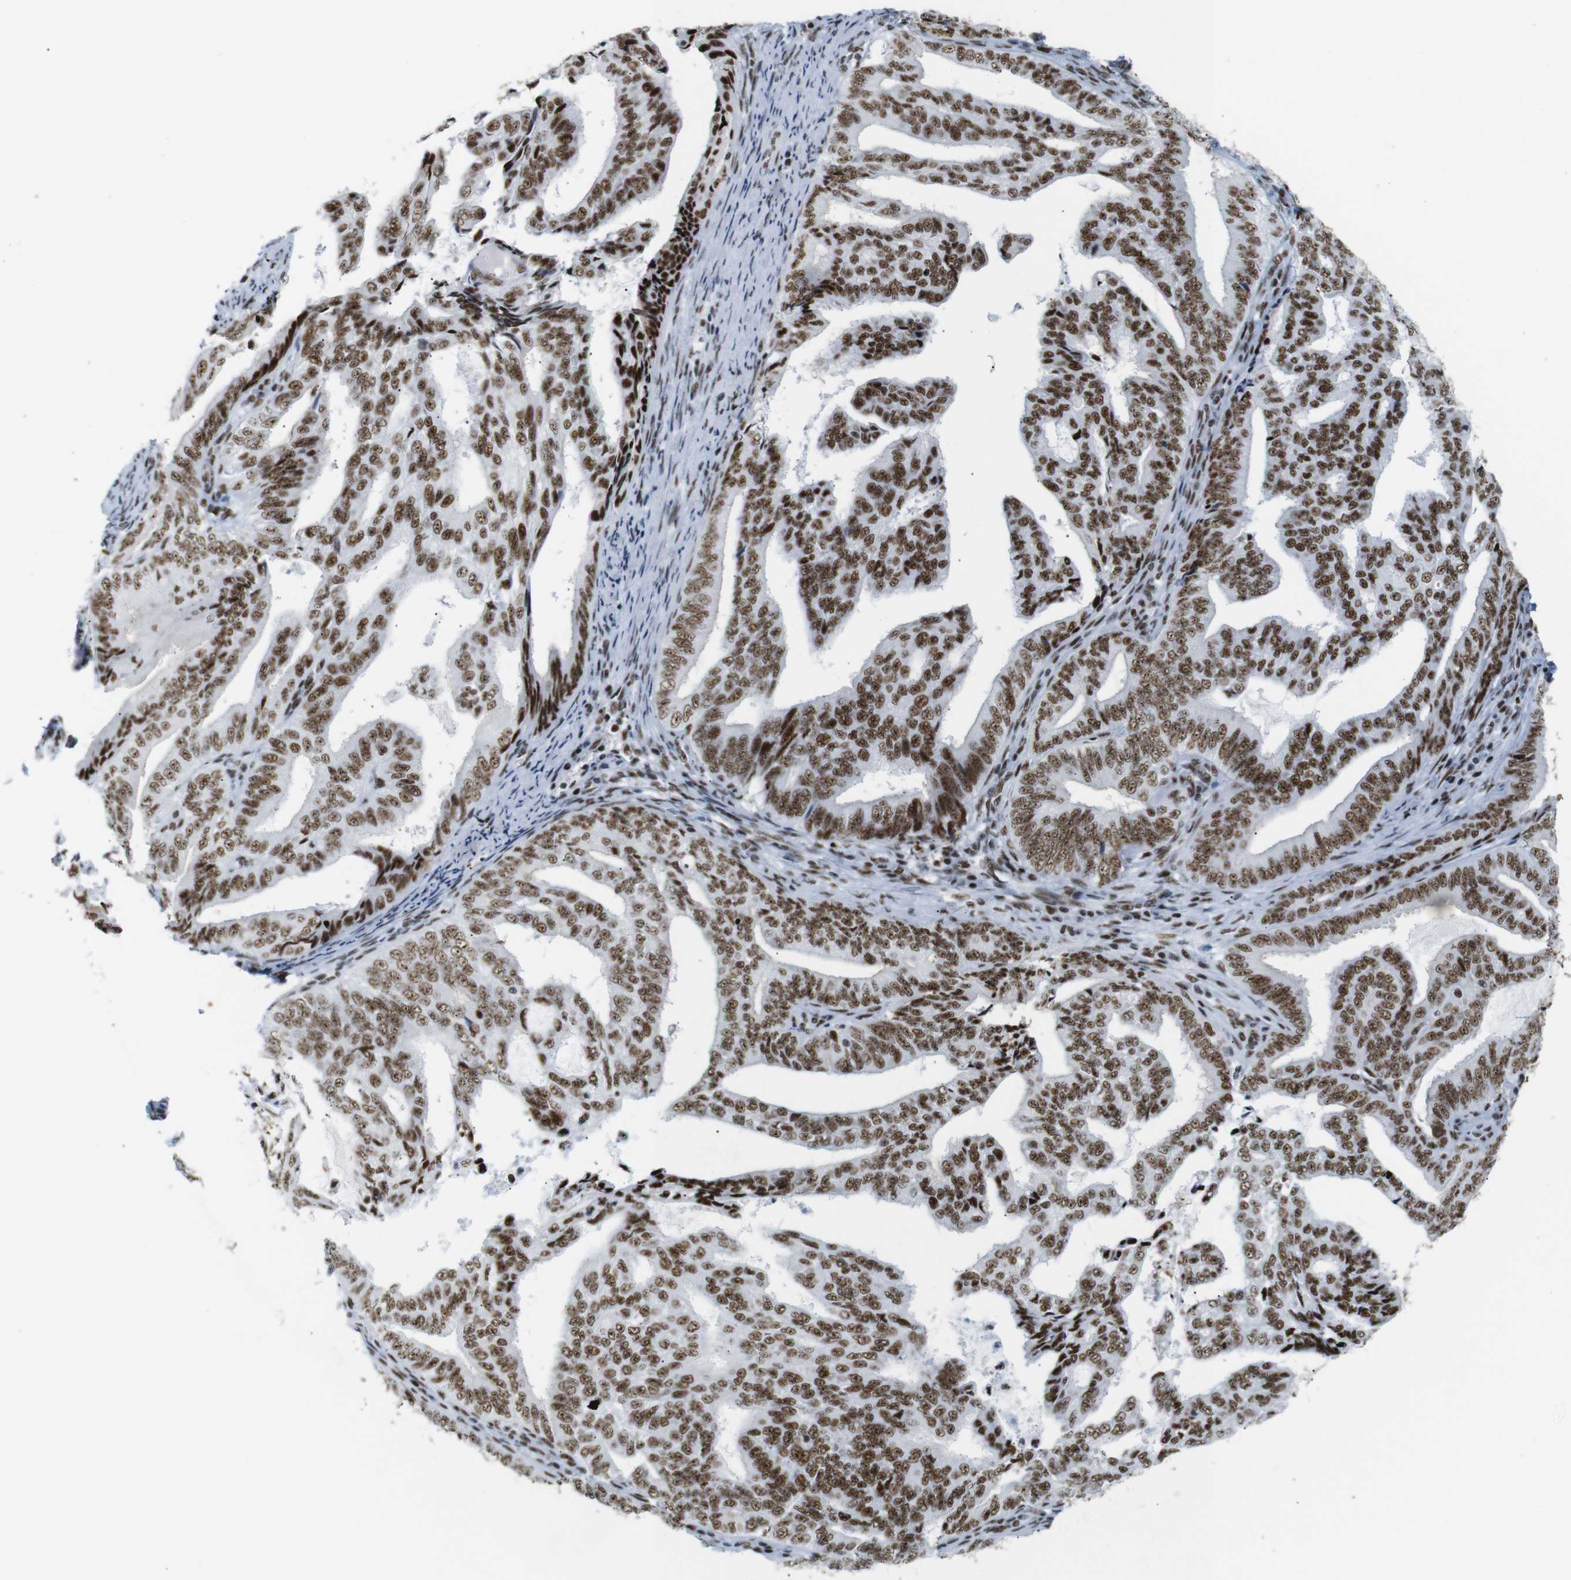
{"staining": {"intensity": "strong", "quantity": ">75%", "location": "nuclear"}, "tissue": "endometrial cancer", "cell_type": "Tumor cells", "image_type": "cancer", "snomed": [{"axis": "morphology", "description": "Adenocarcinoma, NOS"}, {"axis": "topography", "description": "Endometrium"}], "caption": "Protein analysis of endometrial cancer (adenocarcinoma) tissue displays strong nuclear staining in about >75% of tumor cells.", "gene": "TRA2B", "patient": {"sex": "female", "age": 58}}